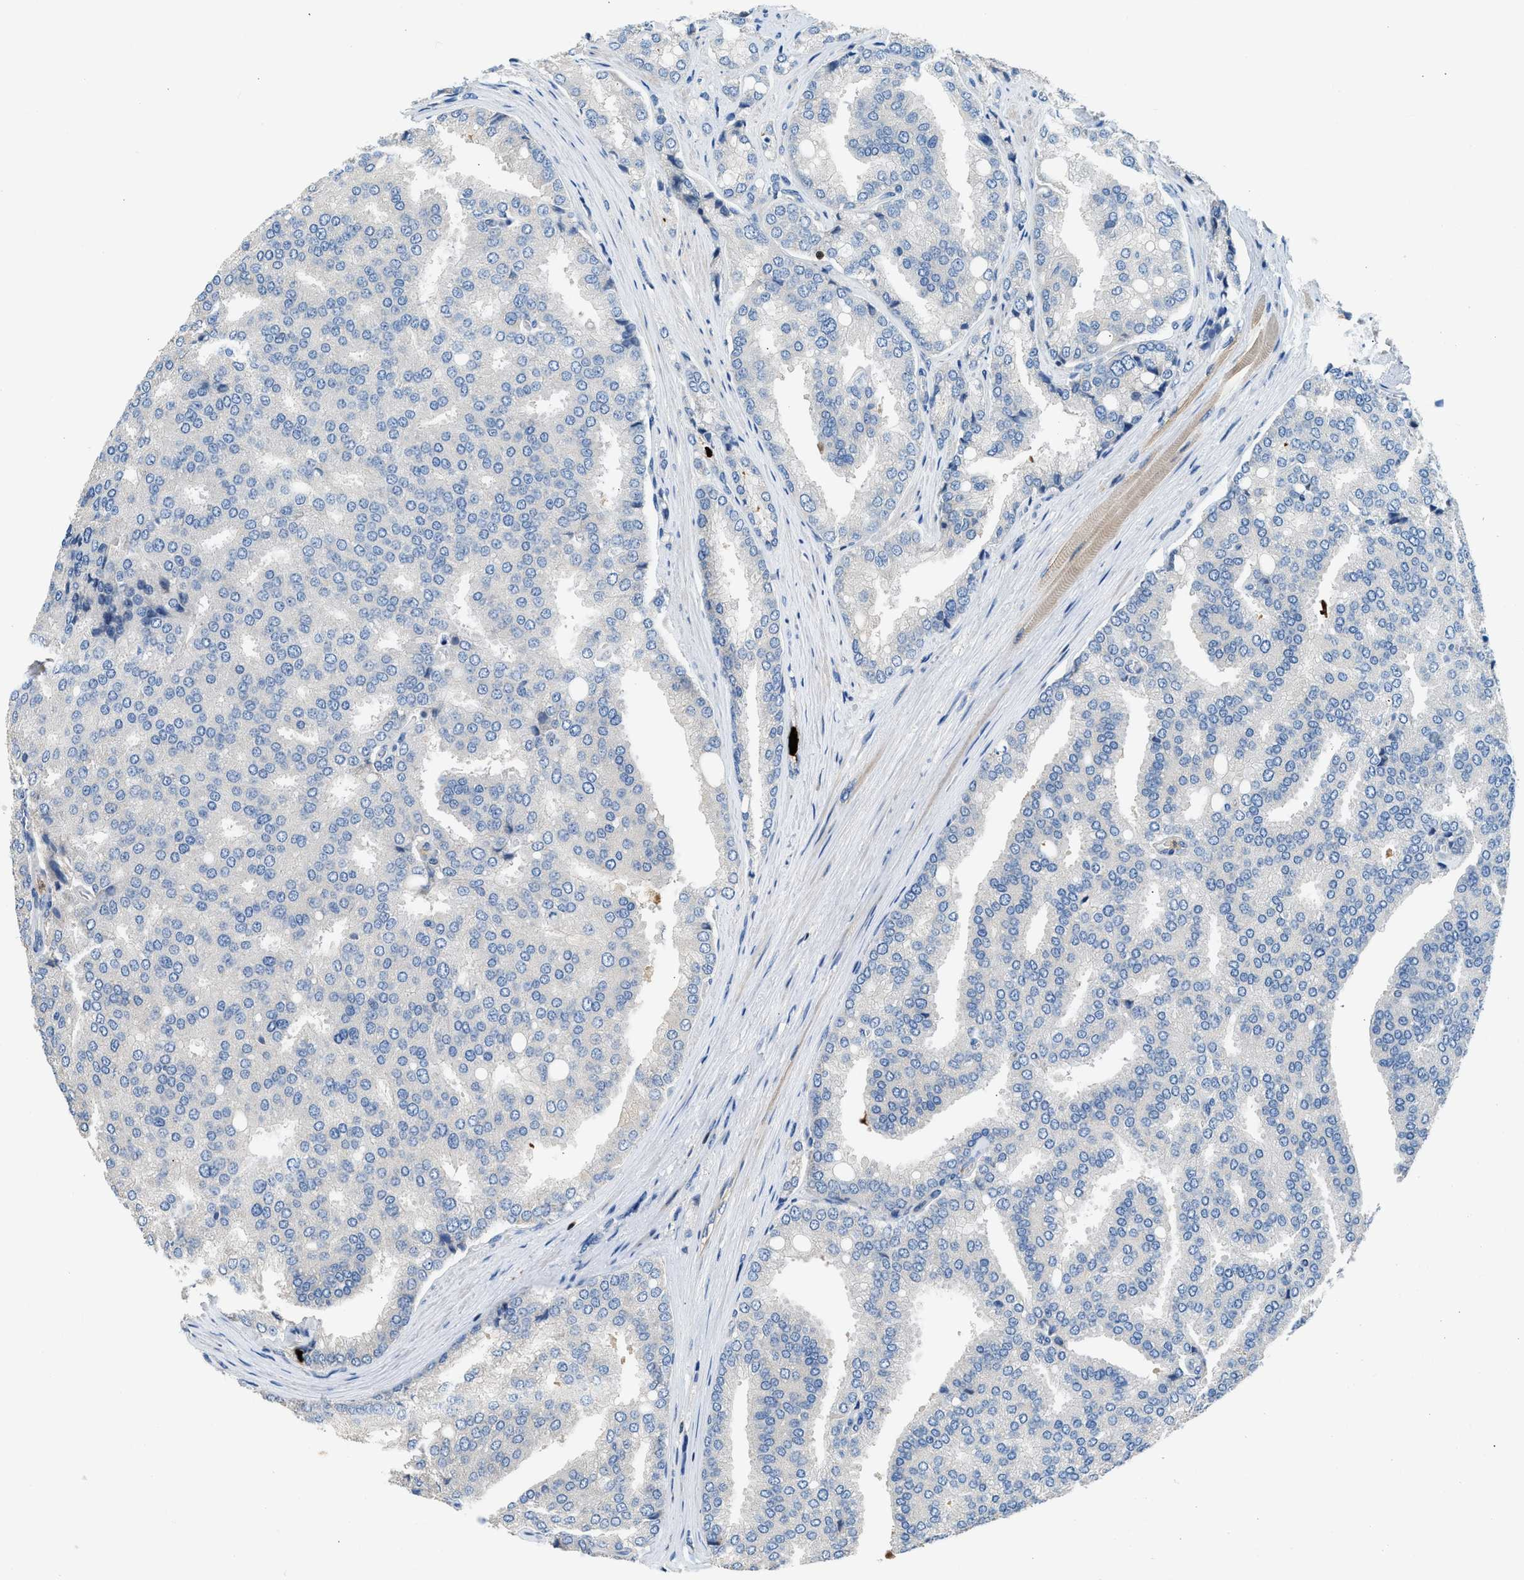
{"staining": {"intensity": "negative", "quantity": "none", "location": "none"}, "tissue": "prostate cancer", "cell_type": "Tumor cells", "image_type": "cancer", "snomed": [{"axis": "morphology", "description": "Adenocarcinoma, High grade"}, {"axis": "topography", "description": "Prostate"}], "caption": "The micrograph shows no staining of tumor cells in high-grade adenocarcinoma (prostate). The staining is performed using DAB (3,3'-diaminobenzidine) brown chromogen with nuclei counter-stained in using hematoxylin.", "gene": "TOX", "patient": {"sex": "male", "age": 50}}